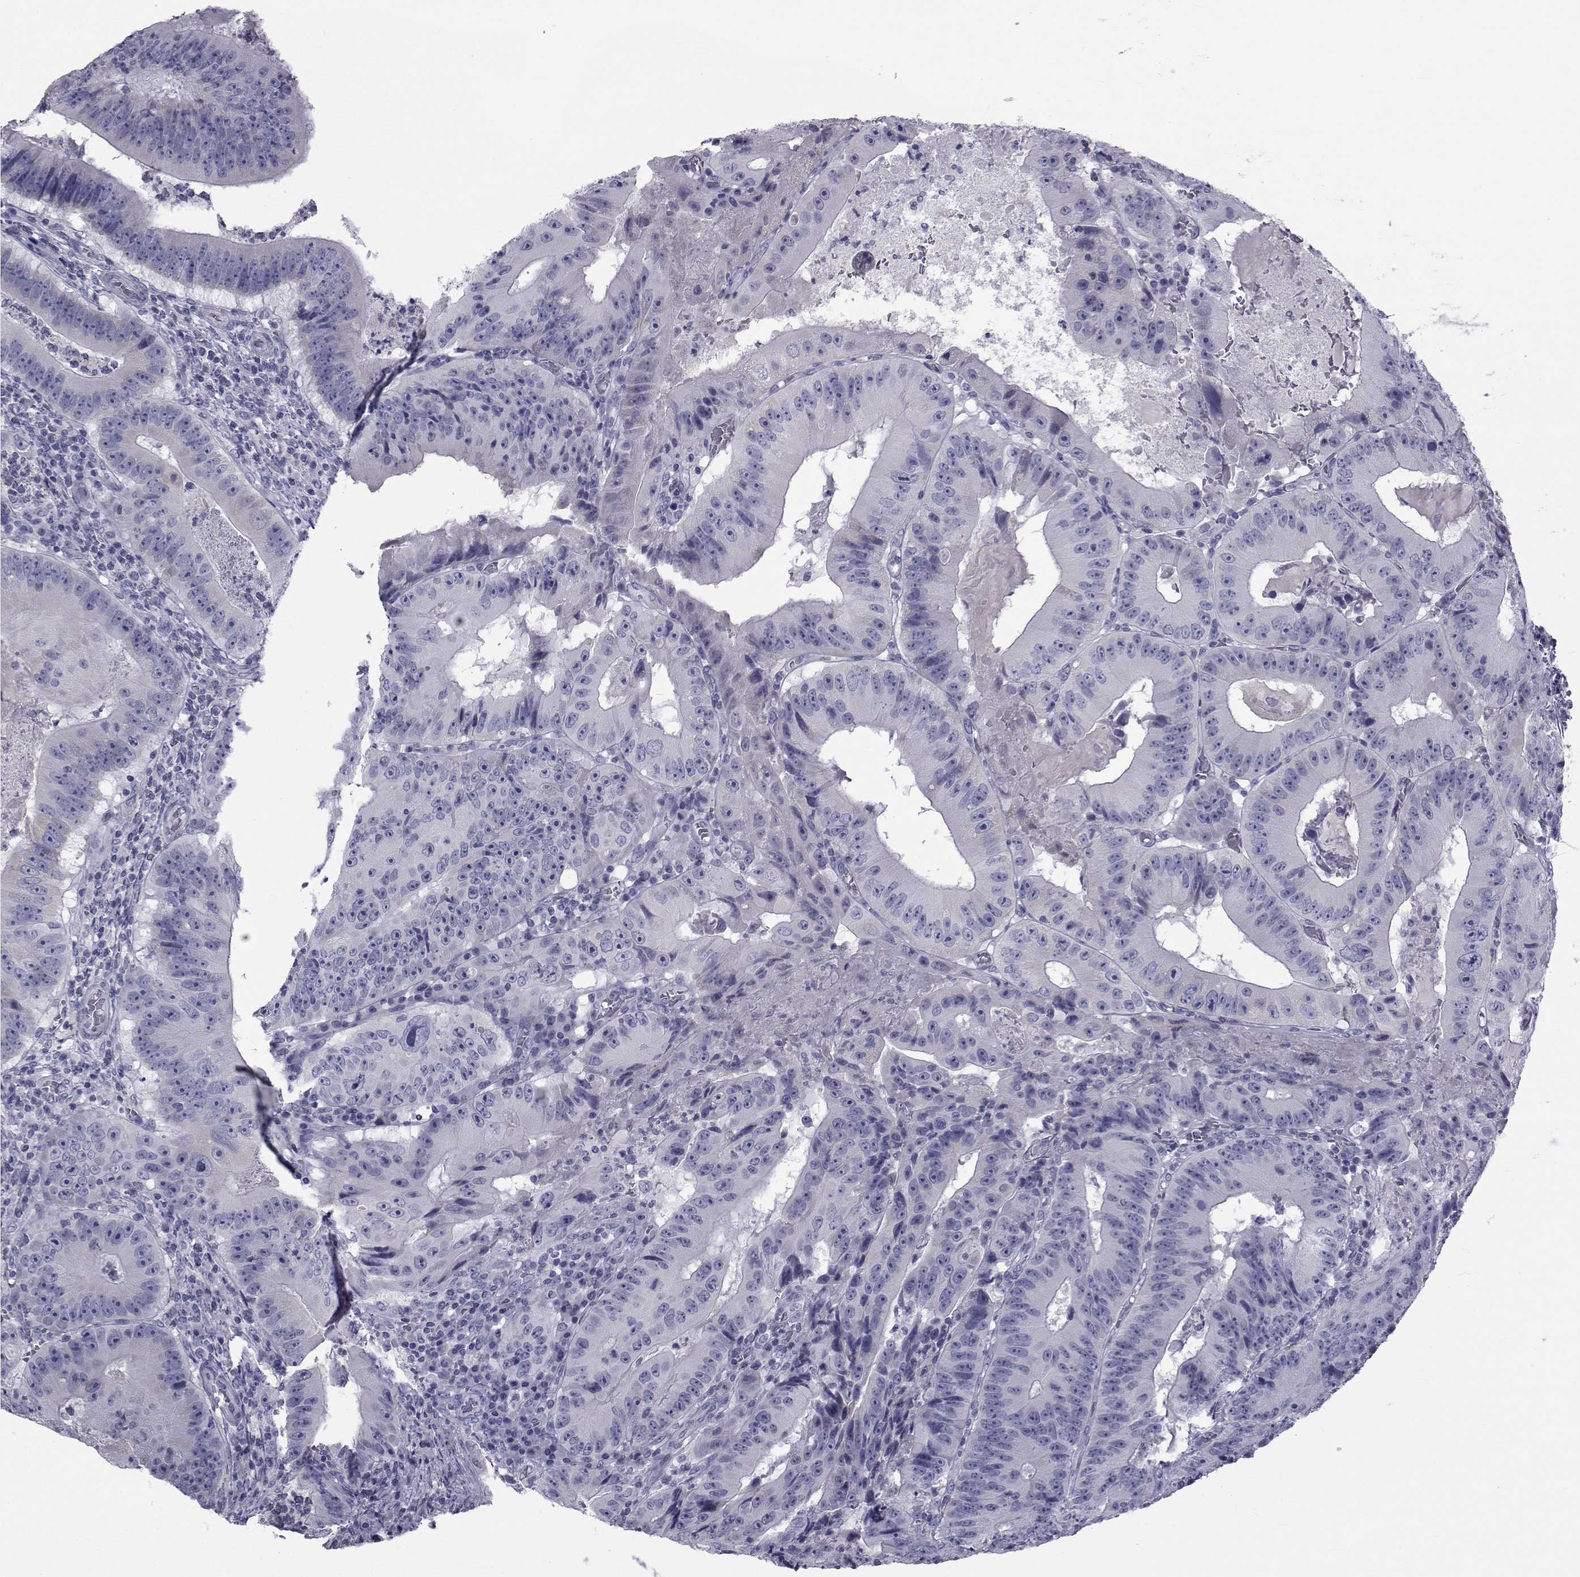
{"staining": {"intensity": "weak", "quantity": "<25%", "location": "cytoplasmic/membranous"}, "tissue": "colorectal cancer", "cell_type": "Tumor cells", "image_type": "cancer", "snomed": [{"axis": "morphology", "description": "Adenocarcinoma, NOS"}, {"axis": "topography", "description": "Colon"}], "caption": "Tumor cells show no significant protein positivity in colorectal cancer (adenocarcinoma).", "gene": "FDXR", "patient": {"sex": "female", "age": 86}}